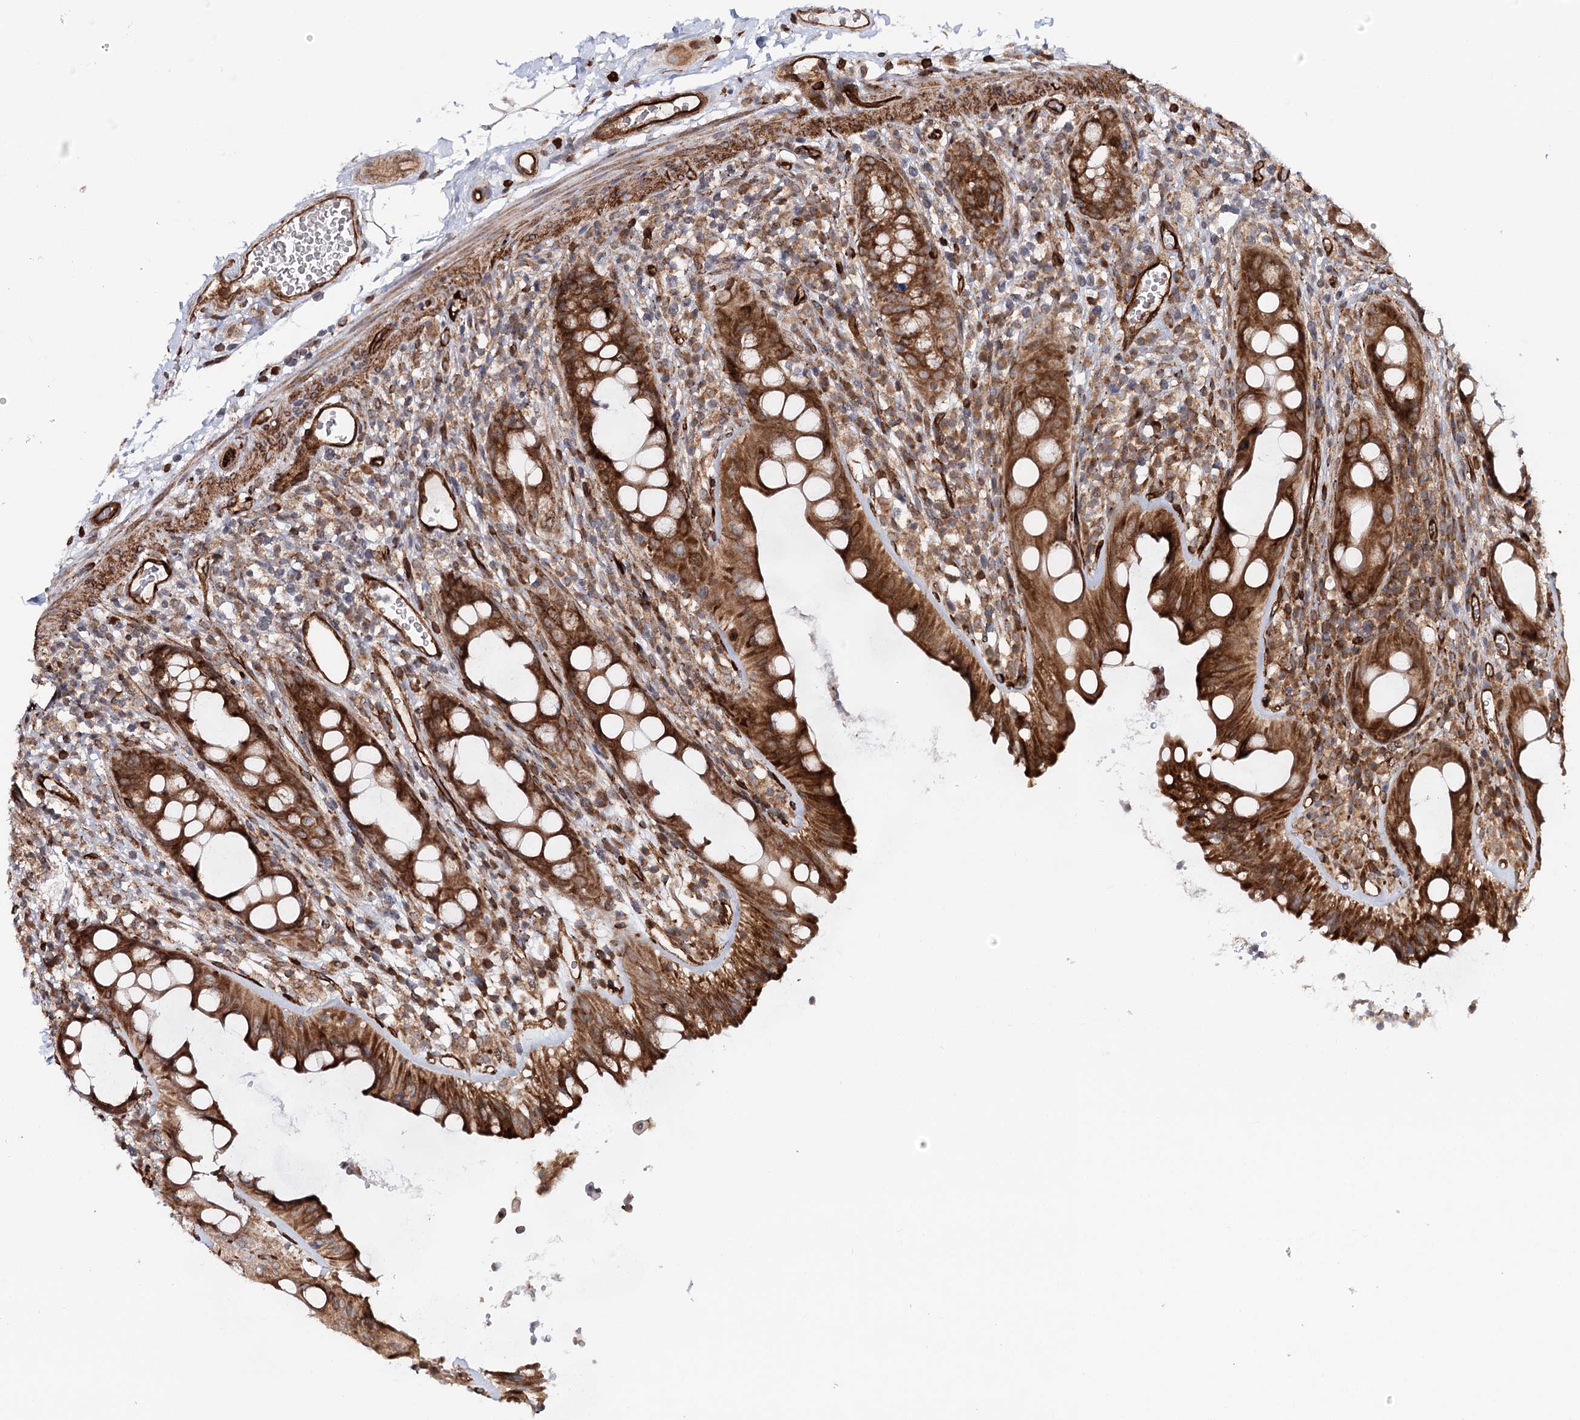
{"staining": {"intensity": "strong", "quantity": ">75%", "location": "cytoplasmic/membranous"}, "tissue": "rectum", "cell_type": "Glandular cells", "image_type": "normal", "snomed": [{"axis": "morphology", "description": "Normal tissue, NOS"}, {"axis": "topography", "description": "Rectum"}], "caption": "About >75% of glandular cells in benign rectum show strong cytoplasmic/membranous protein expression as visualized by brown immunohistochemical staining.", "gene": "MKNK1", "patient": {"sex": "female", "age": 57}}